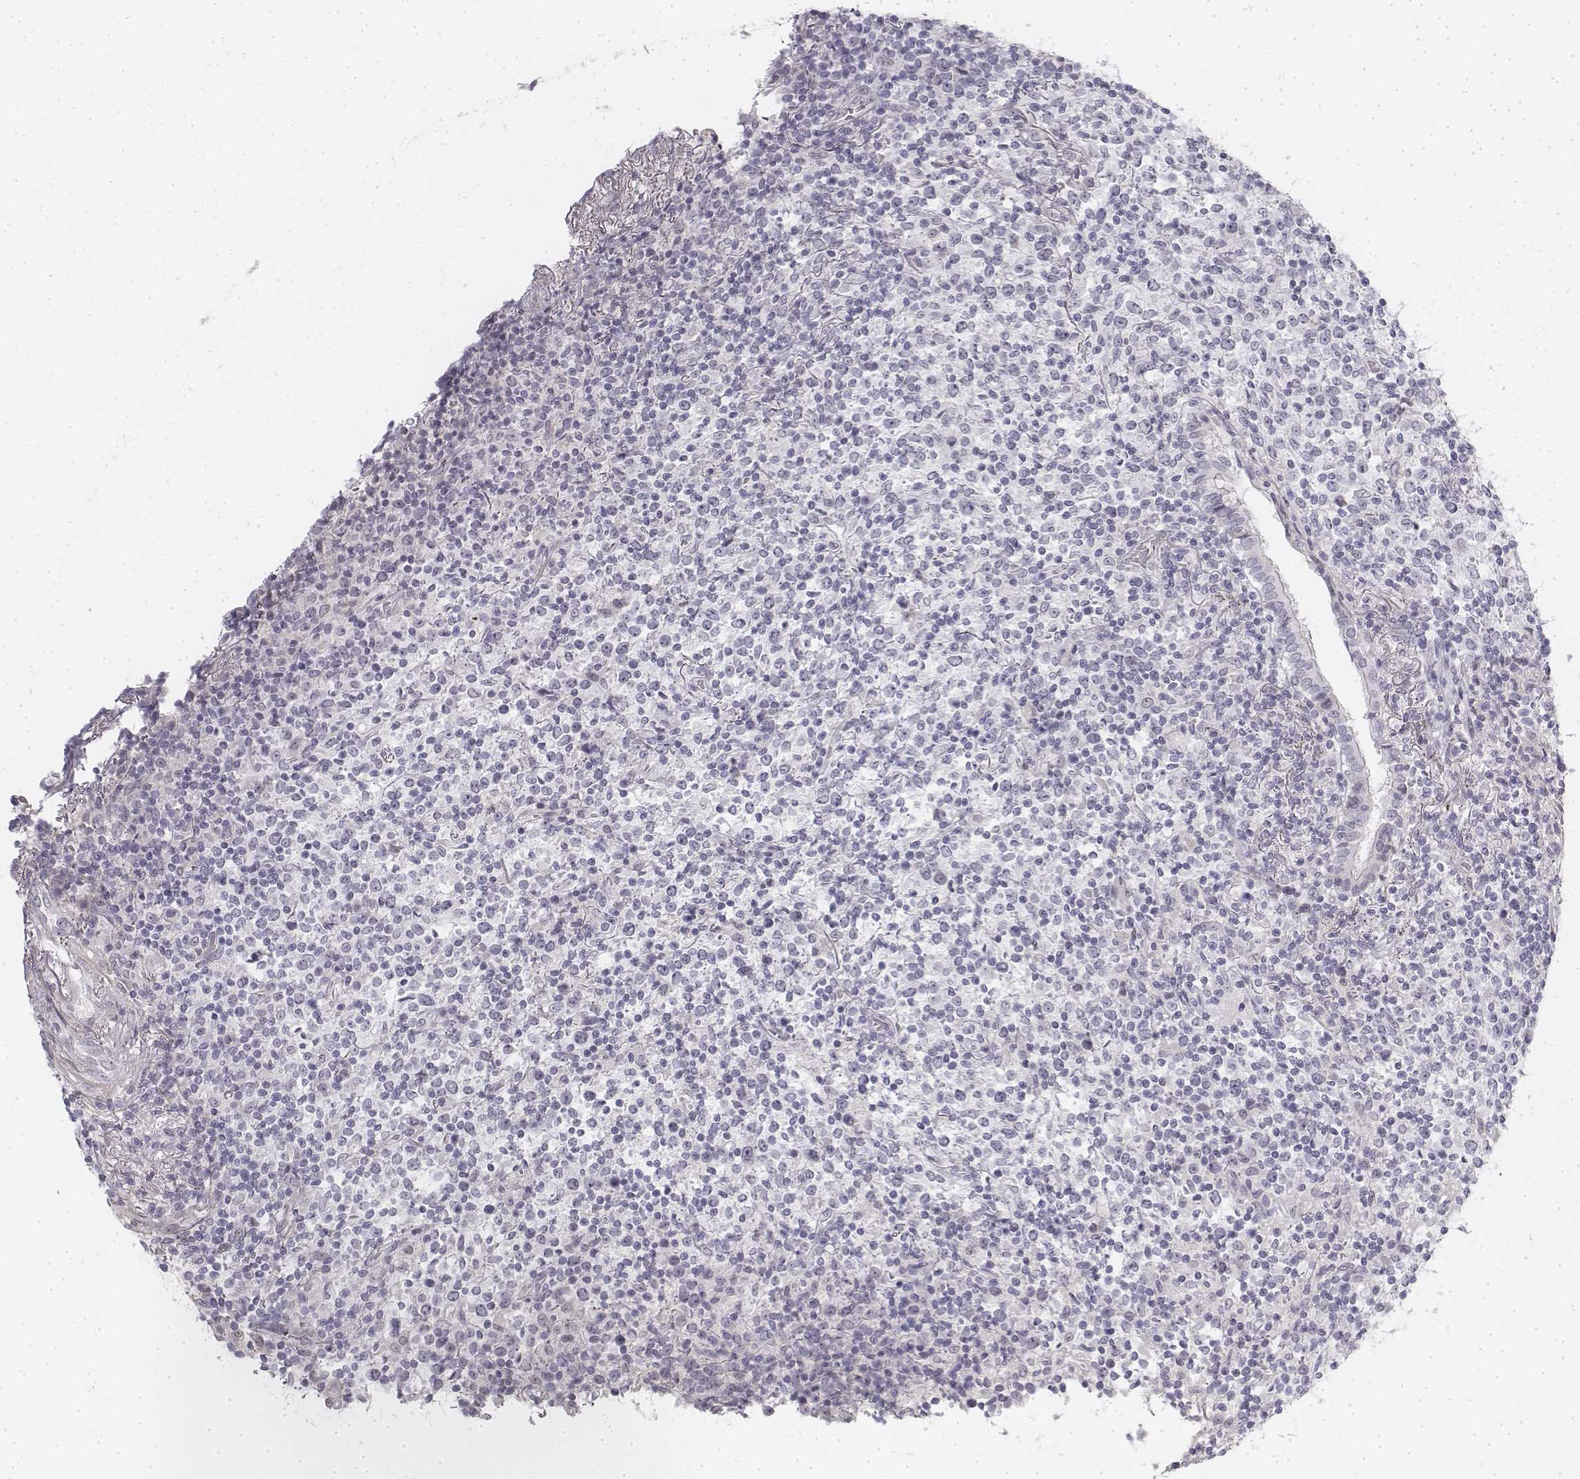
{"staining": {"intensity": "negative", "quantity": "none", "location": "none"}, "tissue": "lymphoma", "cell_type": "Tumor cells", "image_type": "cancer", "snomed": [{"axis": "morphology", "description": "Malignant lymphoma, non-Hodgkin's type, High grade"}, {"axis": "topography", "description": "Lung"}], "caption": "This is a image of immunohistochemistry (IHC) staining of malignant lymphoma, non-Hodgkin's type (high-grade), which shows no expression in tumor cells.", "gene": "KRT84", "patient": {"sex": "male", "age": 79}}